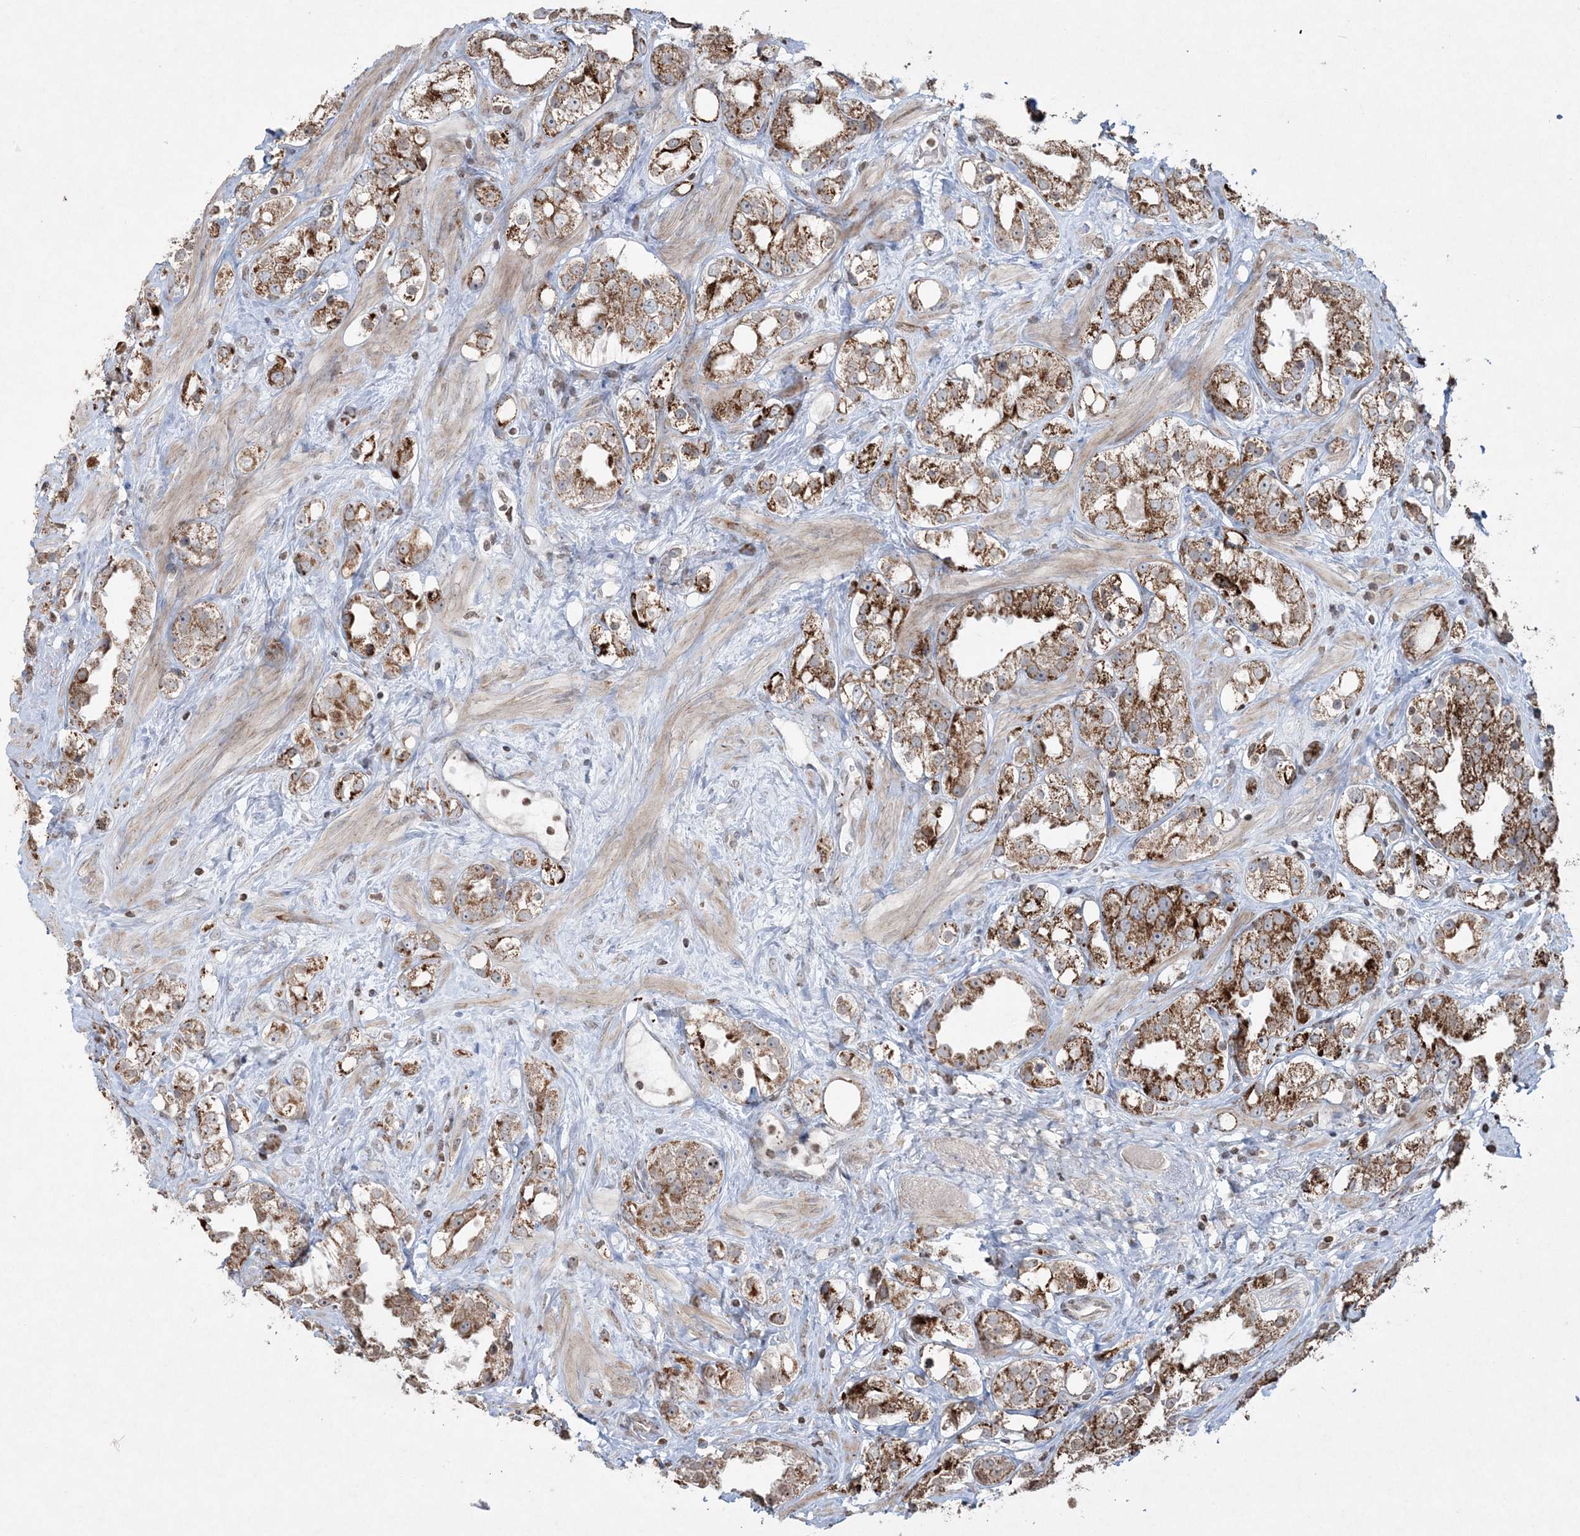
{"staining": {"intensity": "strong", "quantity": ">75%", "location": "cytoplasmic/membranous"}, "tissue": "prostate cancer", "cell_type": "Tumor cells", "image_type": "cancer", "snomed": [{"axis": "morphology", "description": "Adenocarcinoma, NOS"}, {"axis": "topography", "description": "Prostate"}], "caption": "DAB immunohistochemical staining of prostate adenocarcinoma displays strong cytoplasmic/membranous protein staining in approximately >75% of tumor cells.", "gene": "TTC7A", "patient": {"sex": "male", "age": 79}}